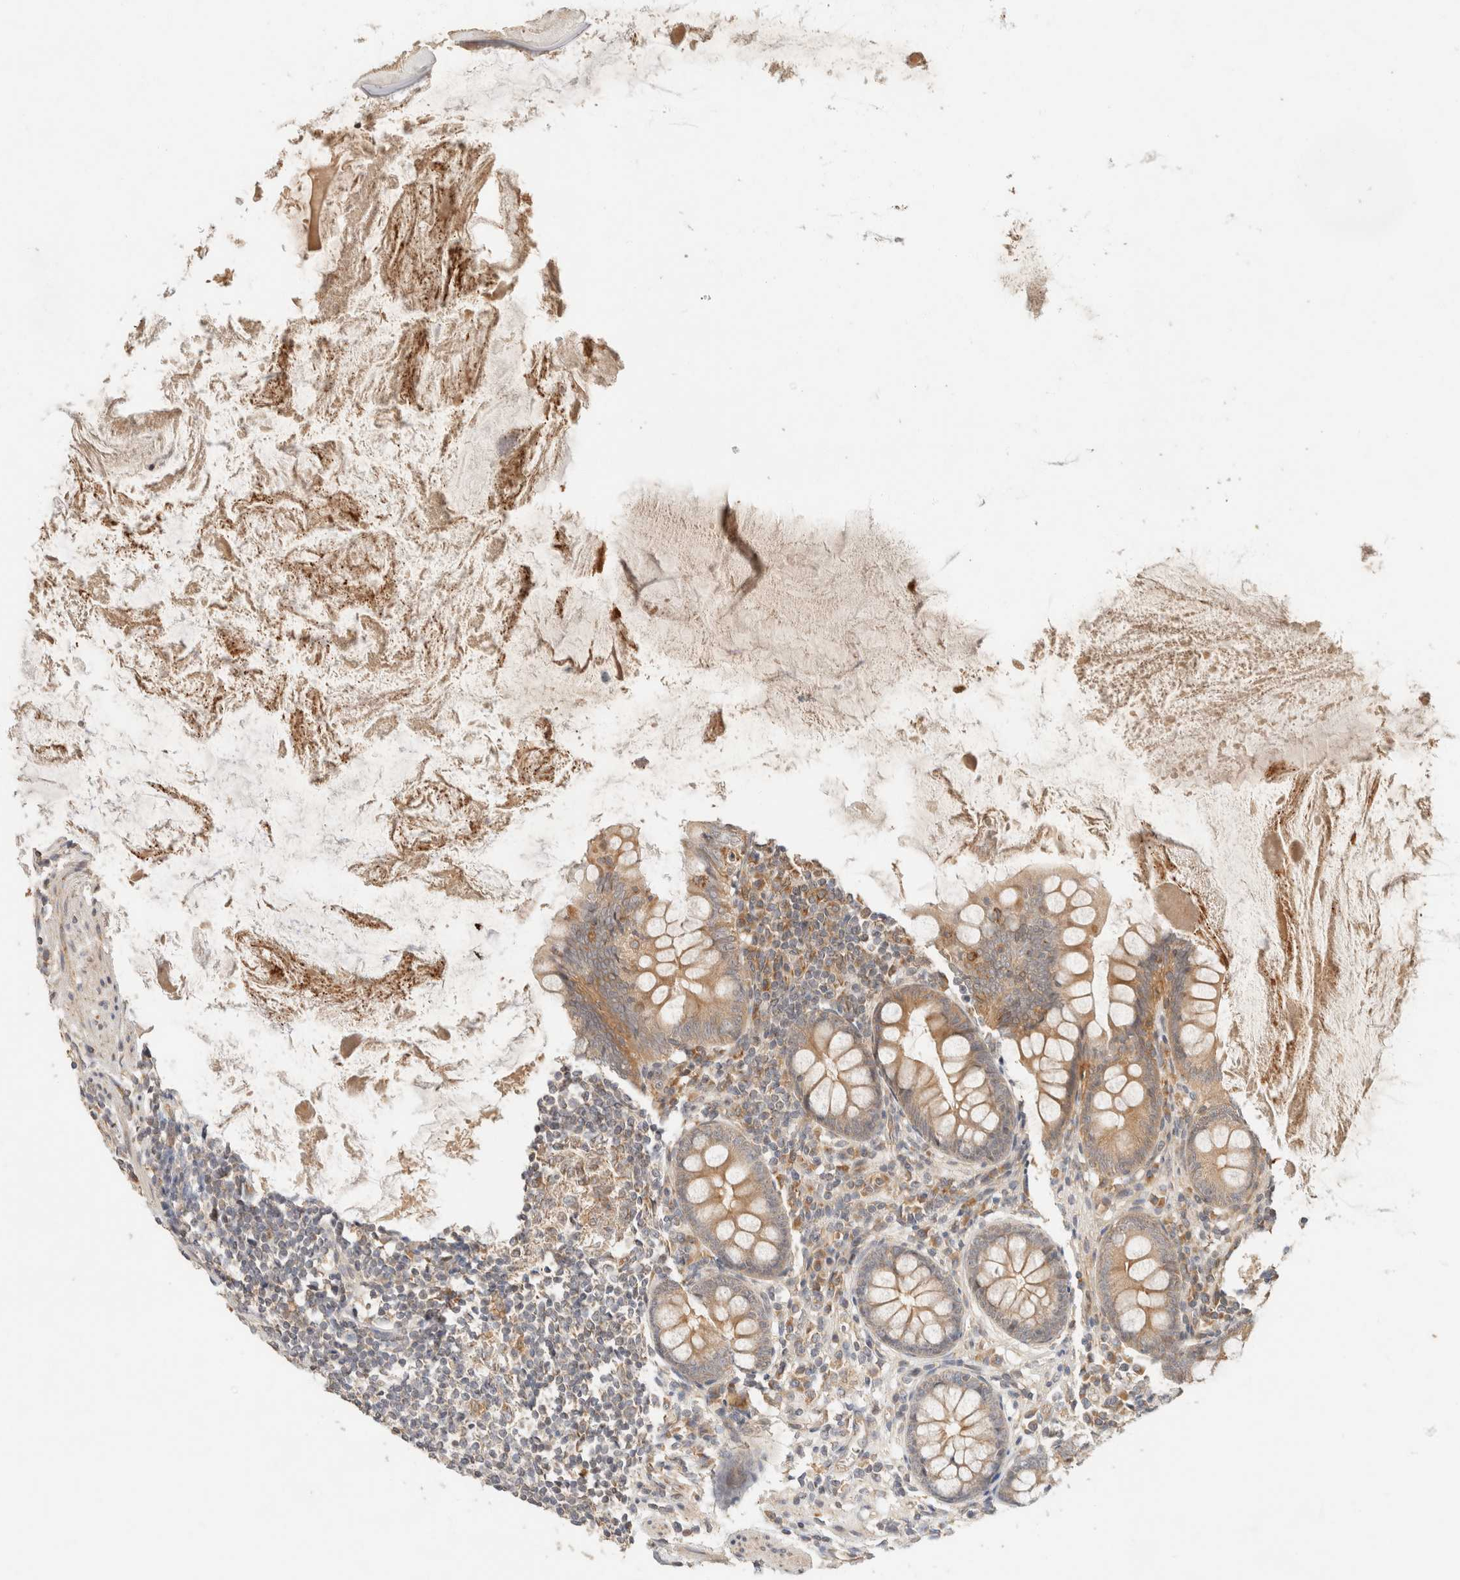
{"staining": {"intensity": "moderate", "quantity": ">75%", "location": "cytoplasmic/membranous"}, "tissue": "appendix", "cell_type": "Glandular cells", "image_type": "normal", "snomed": [{"axis": "morphology", "description": "Normal tissue, NOS"}, {"axis": "topography", "description": "Appendix"}], "caption": "Glandular cells display medium levels of moderate cytoplasmic/membranous positivity in about >75% of cells in normal human appendix.", "gene": "TACC1", "patient": {"sex": "female", "age": 77}}